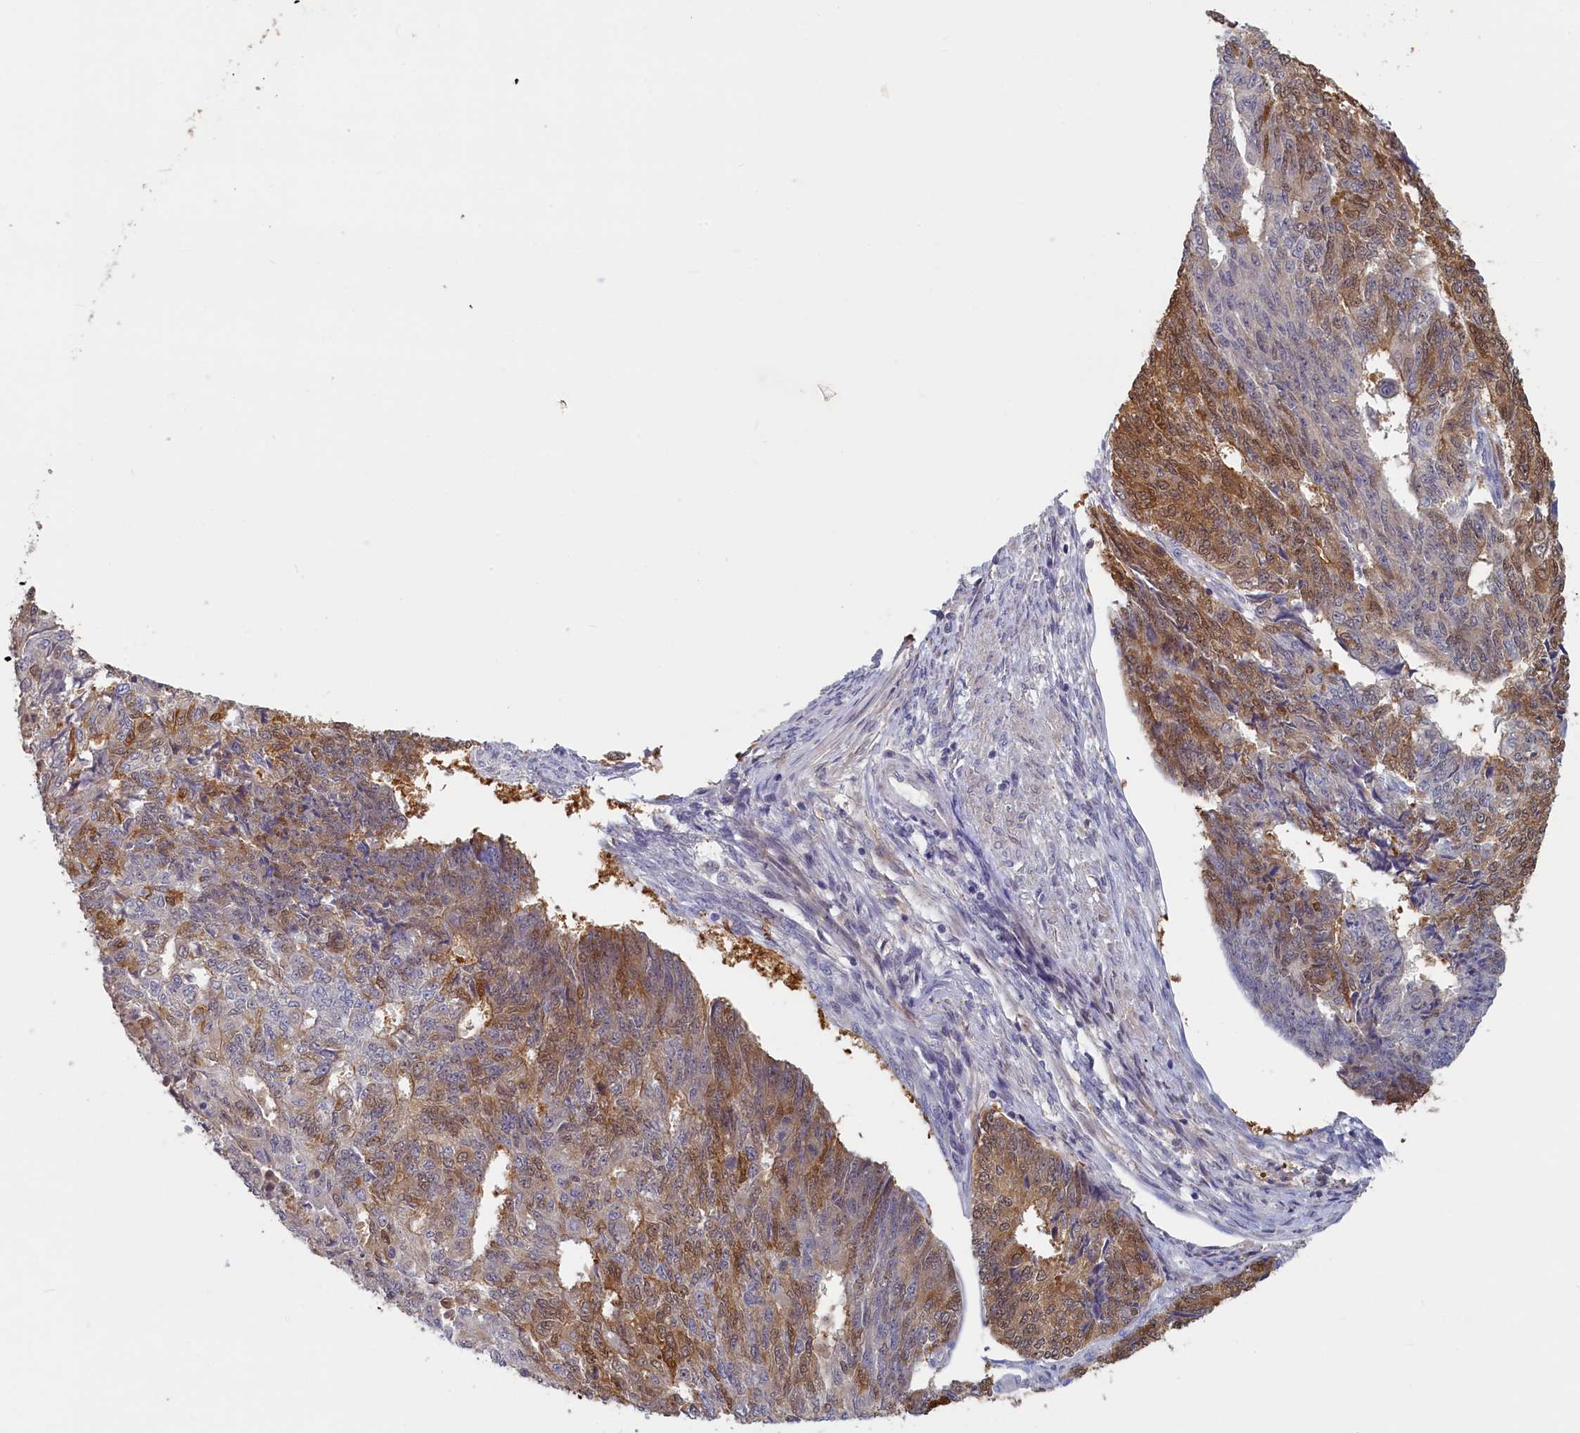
{"staining": {"intensity": "strong", "quantity": "25%-75%", "location": "cytoplasmic/membranous,nuclear"}, "tissue": "endometrial cancer", "cell_type": "Tumor cells", "image_type": "cancer", "snomed": [{"axis": "morphology", "description": "Adenocarcinoma, NOS"}, {"axis": "topography", "description": "Endometrium"}], "caption": "Human adenocarcinoma (endometrial) stained with a protein marker displays strong staining in tumor cells.", "gene": "UCHL3", "patient": {"sex": "female", "age": 32}}